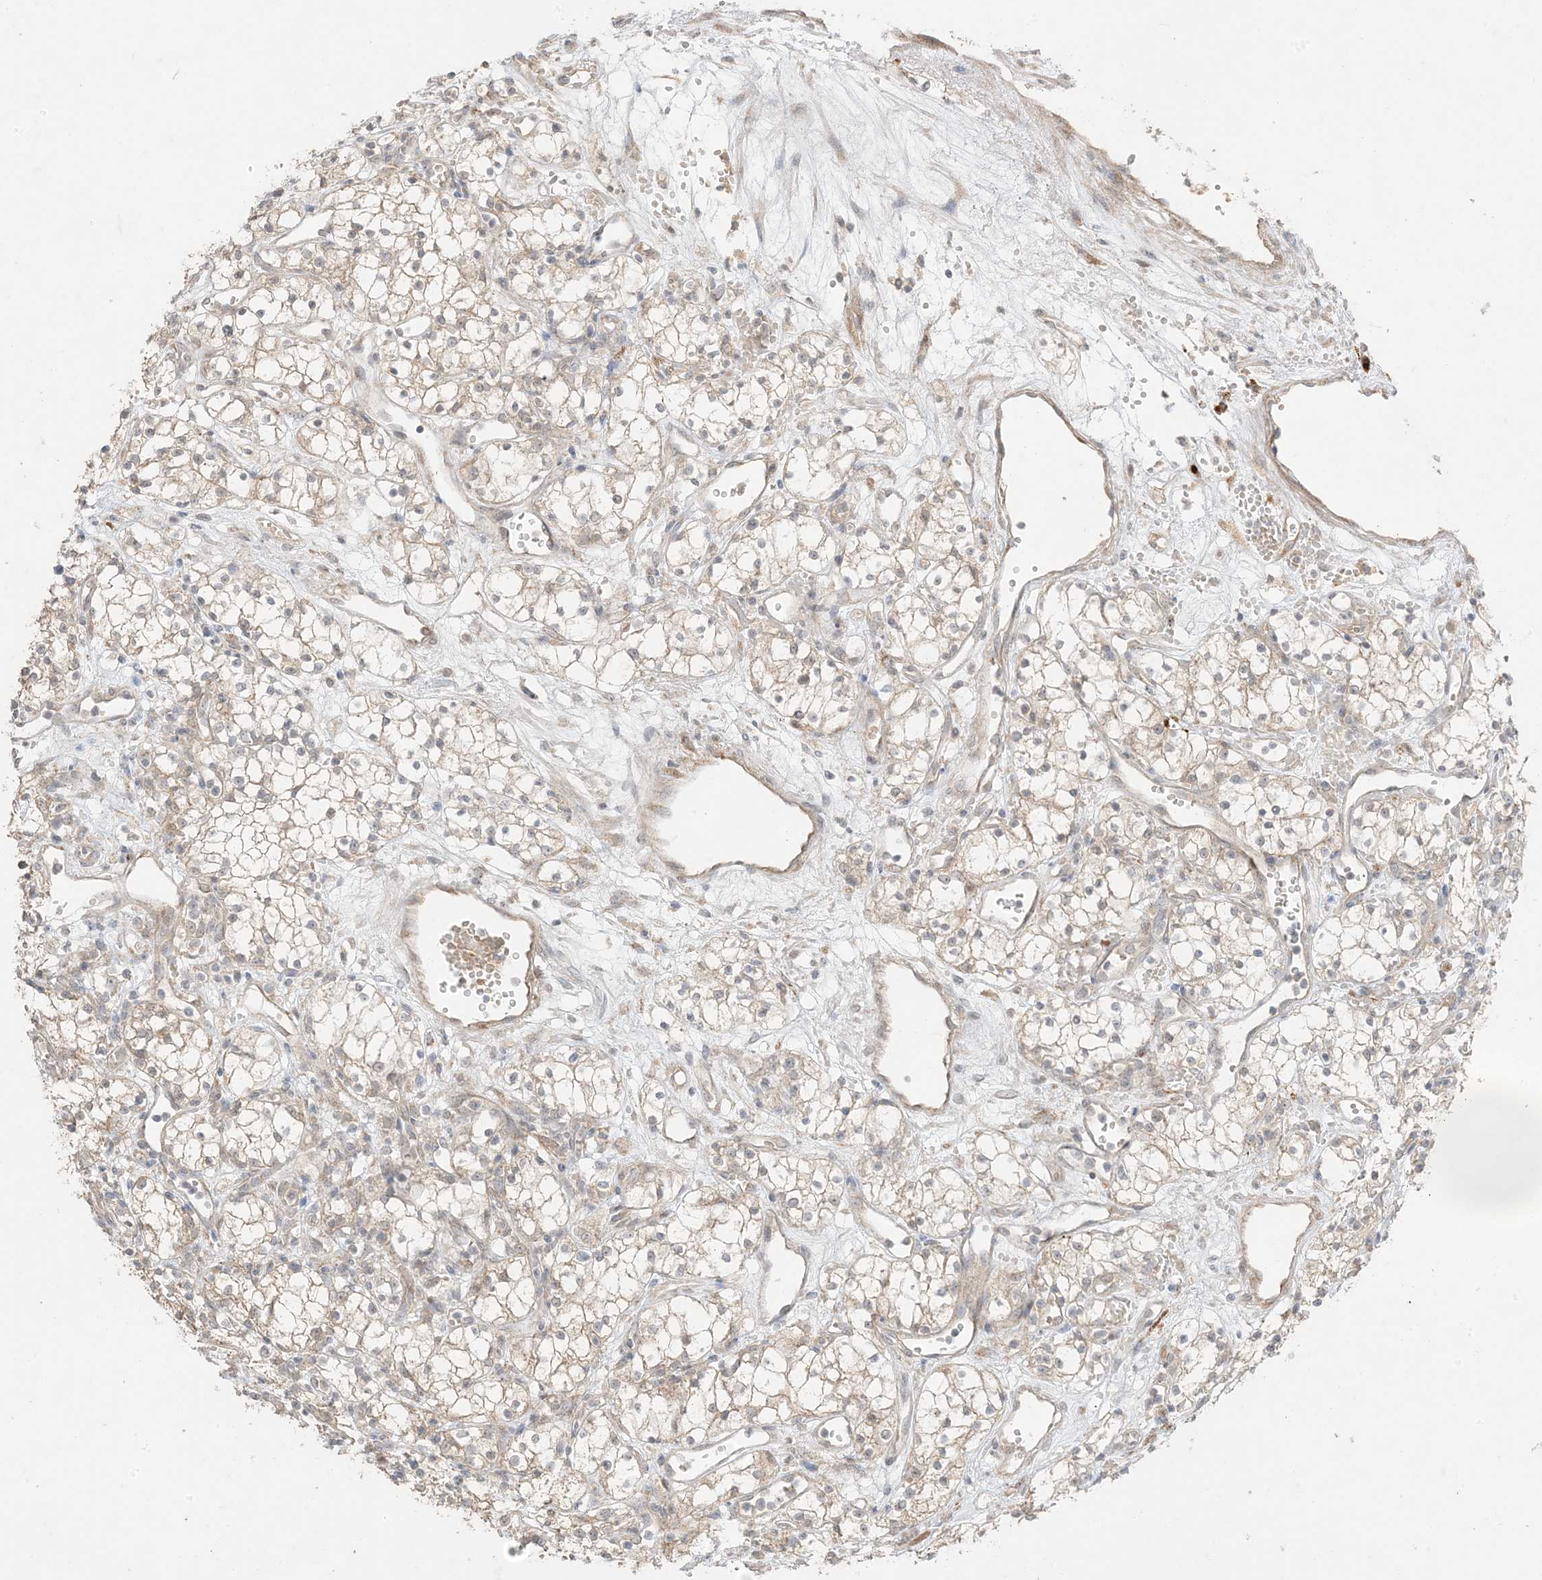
{"staining": {"intensity": "weak", "quantity": "<25%", "location": "cytoplasmic/membranous"}, "tissue": "renal cancer", "cell_type": "Tumor cells", "image_type": "cancer", "snomed": [{"axis": "morphology", "description": "Adenocarcinoma, NOS"}, {"axis": "topography", "description": "Kidney"}], "caption": "High power microscopy micrograph of an immunohistochemistry photomicrograph of renal adenocarcinoma, revealing no significant expression in tumor cells.", "gene": "ODC1", "patient": {"sex": "male", "age": 59}}